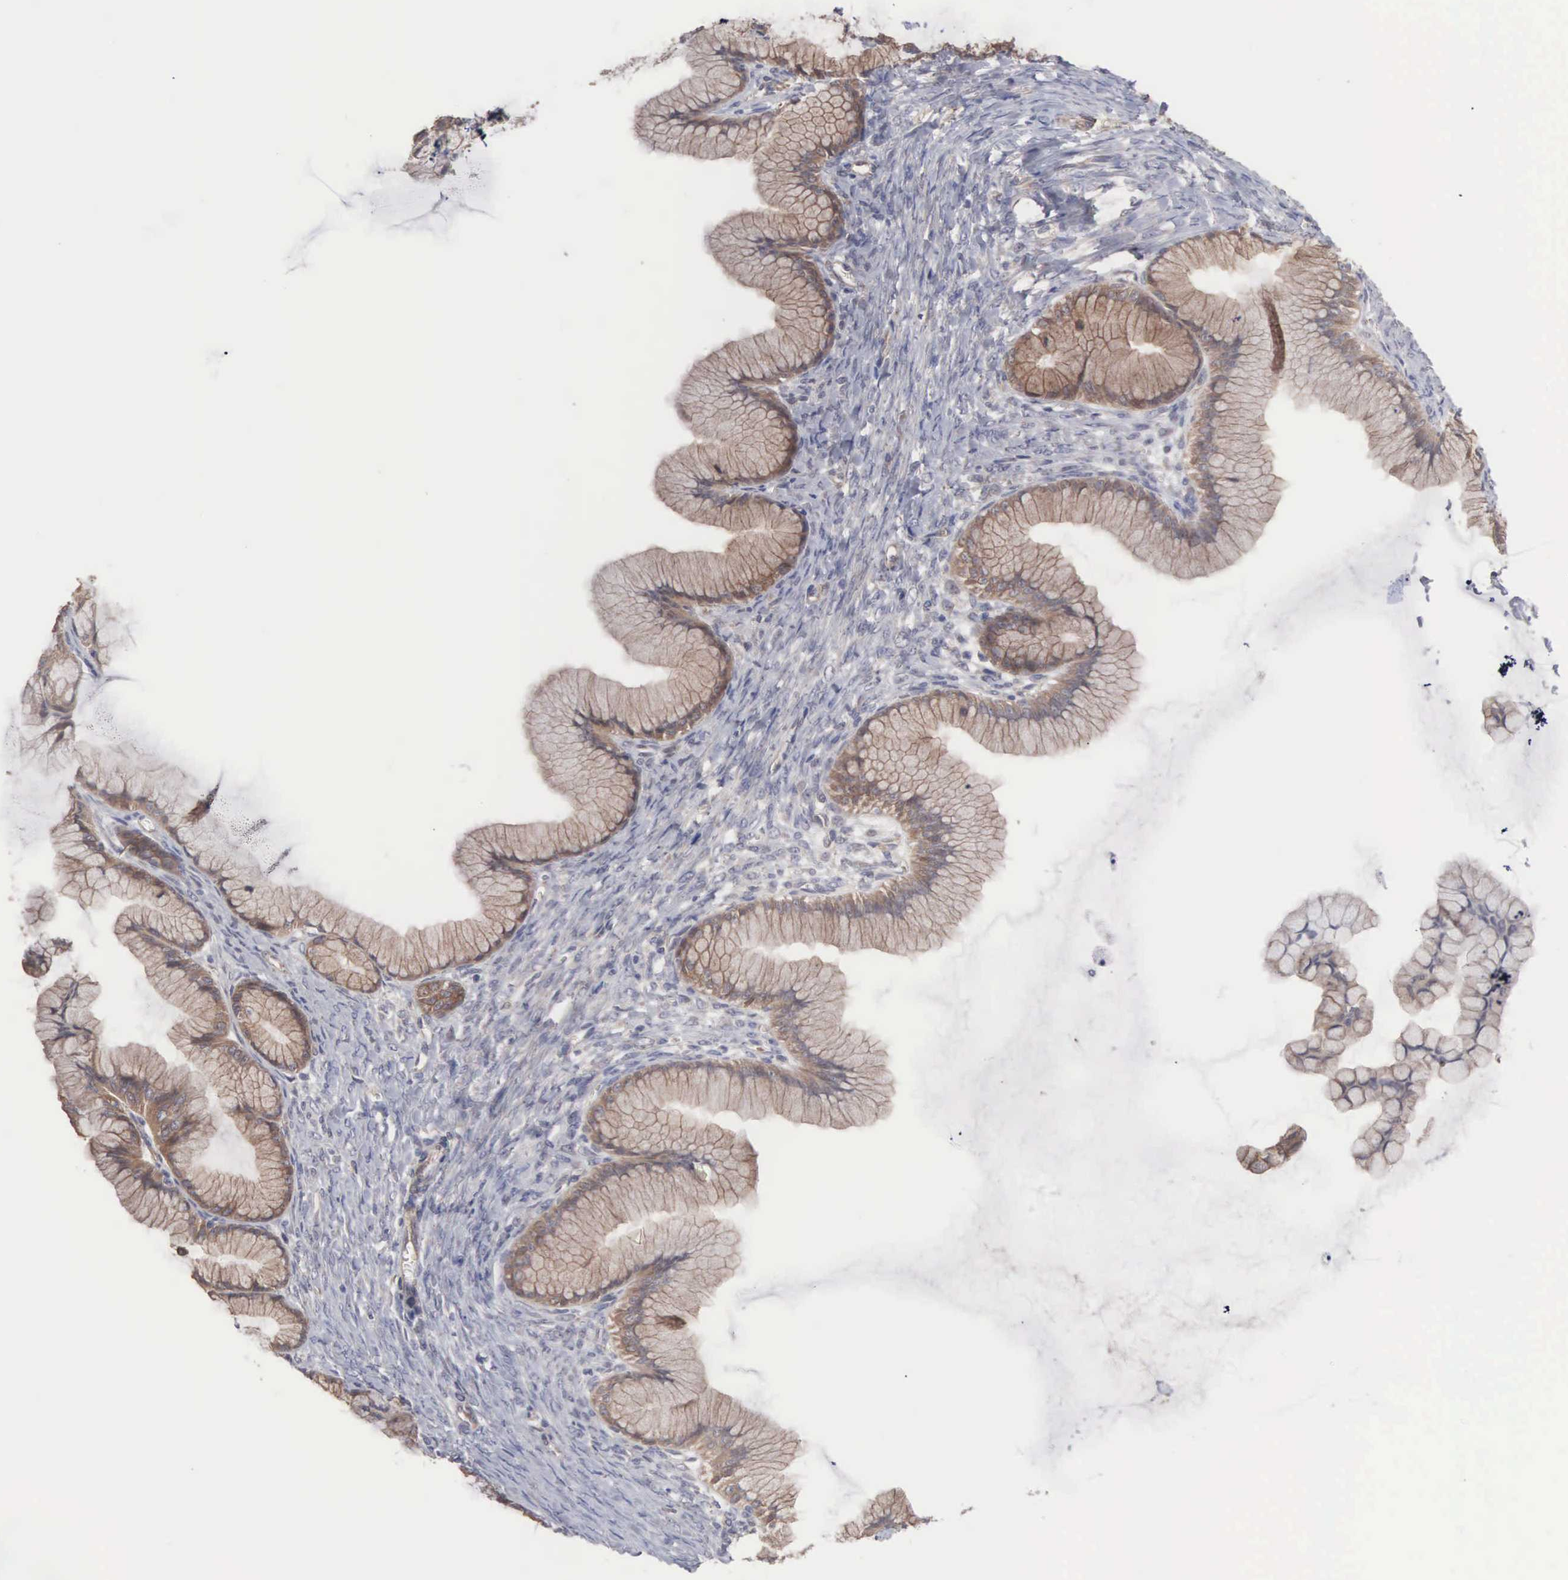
{"staining": {"intensity": "weak", "quantity": ">75%", "location": "cytoplasmic/membranous"}, "tissue": "ovarian cancer", "cell_type": "Tumor cells", "image_type": "cancer", "snomed": [{"axis": "morphology", "description": "Cystadenocarcinoma, mucinous, NOS"}, {"axis": "topography", "description": "Ovary"}], "caption": "Tumor cells reveal low levels of weak cytoplasmic/membranous expression in approximately >75% of cells in mucinous cystadenocarcinoma (ovarian). (DAB (3,3'-diaminobenzidine) = brown stain, brightfield microscopy at high magnification).", "gene": "INF2", "patient": {"sex": "female", "age": 41}}